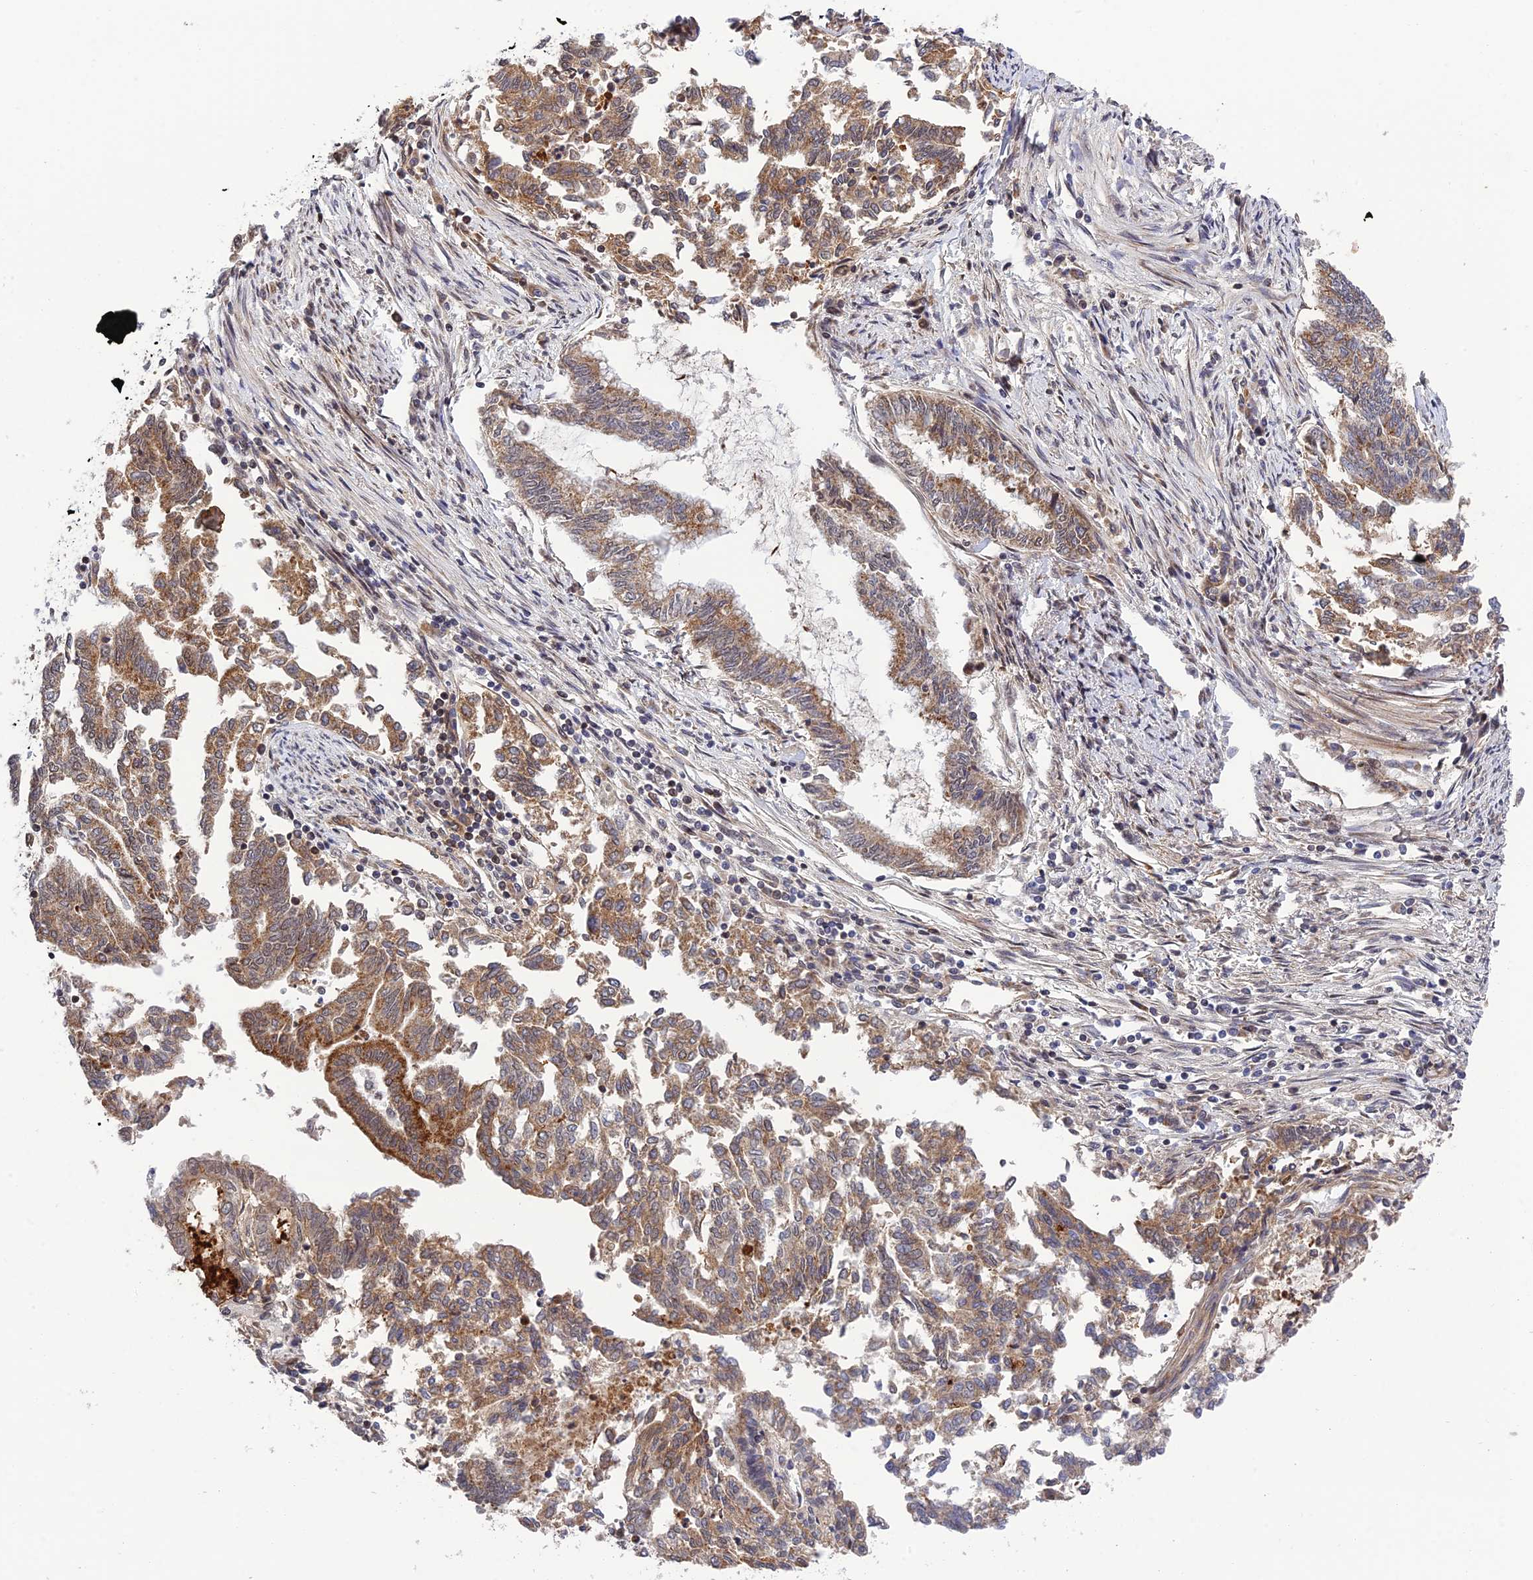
{"staining": {"intensity": "moderate", "quantity": "25%-75%", "location": "cytoplasmic/membranous"}, "tissue": "endometrial cancer", "cell_type": "Tumor cells", "image_type": "cancer", "snomed": [{"axis": "morphology", "description": "Adenocarcinoma, NOS"}, {"axis": "topography", "description": "Endometrium"}], "caption": "Protein expression analysis of human adenocarcinoma (endometrial) reveals moderate cytoplasmic/membranous expression in about 25%-75% of tumor cells. (Stains: DAB (3,3'-diaminobenzidine) in brown, nuclei in blue, Microscopy: brightfield microscopy at high magnification).", "gene": "REXO1", "patient": {"sex": "female", "age": 79}}